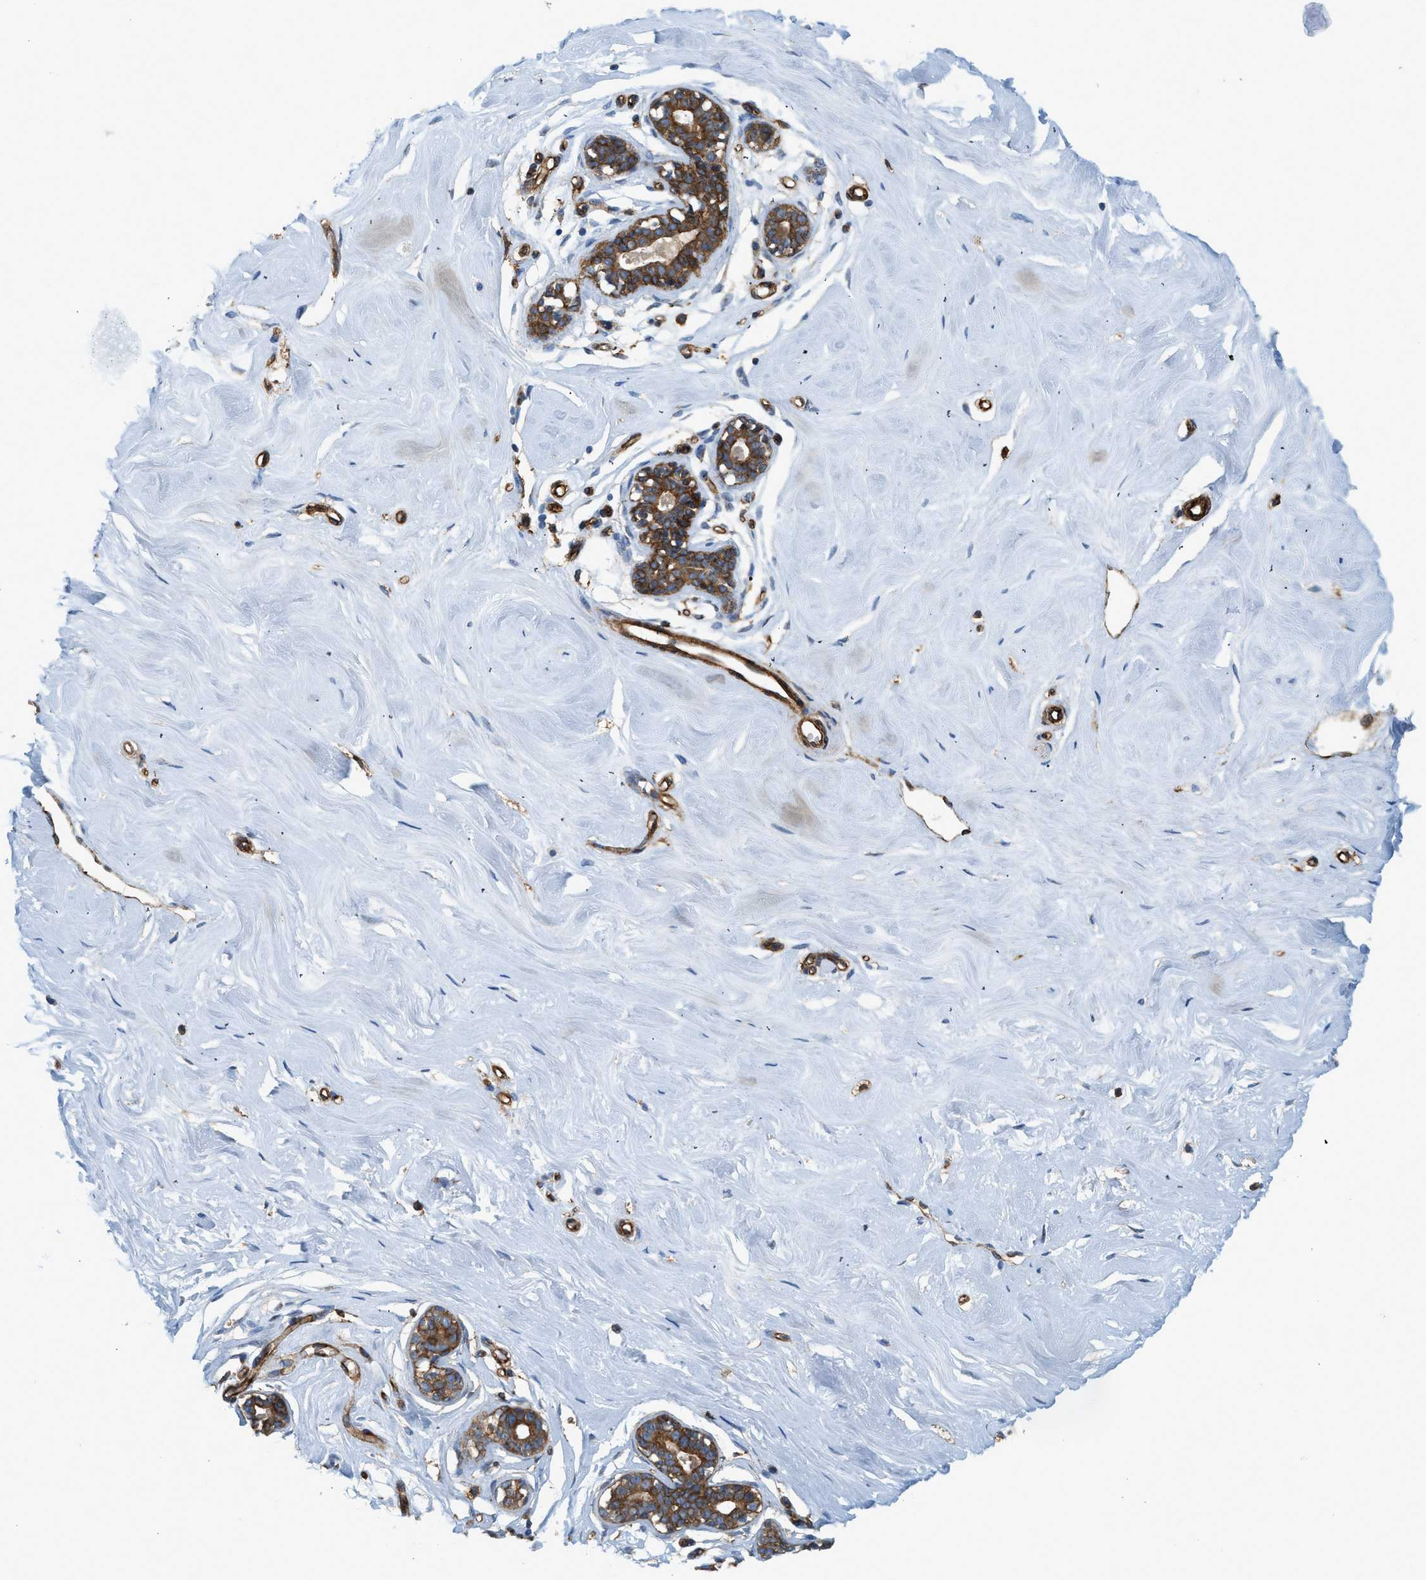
{"staining": {"intensity": "moderate", "quantity": ">75%", "location": "cytoplasmic/membranous"}, "tissue": "breast", "cell_type": "Adipocytes", "image_type": "normal", "snomed": [{"axis": "morphology", "description": "Normal tissue, NOS"}, {"axis": "topography", "description": "Breast"}], "caption": "DAB immunohistochemical staining of normal breast displays moderate cytoplasmic/membranous protein expression in about >75% of adipocytes.", "gene": "HIP1", "patient": {"sex": "female", "age": 23}}